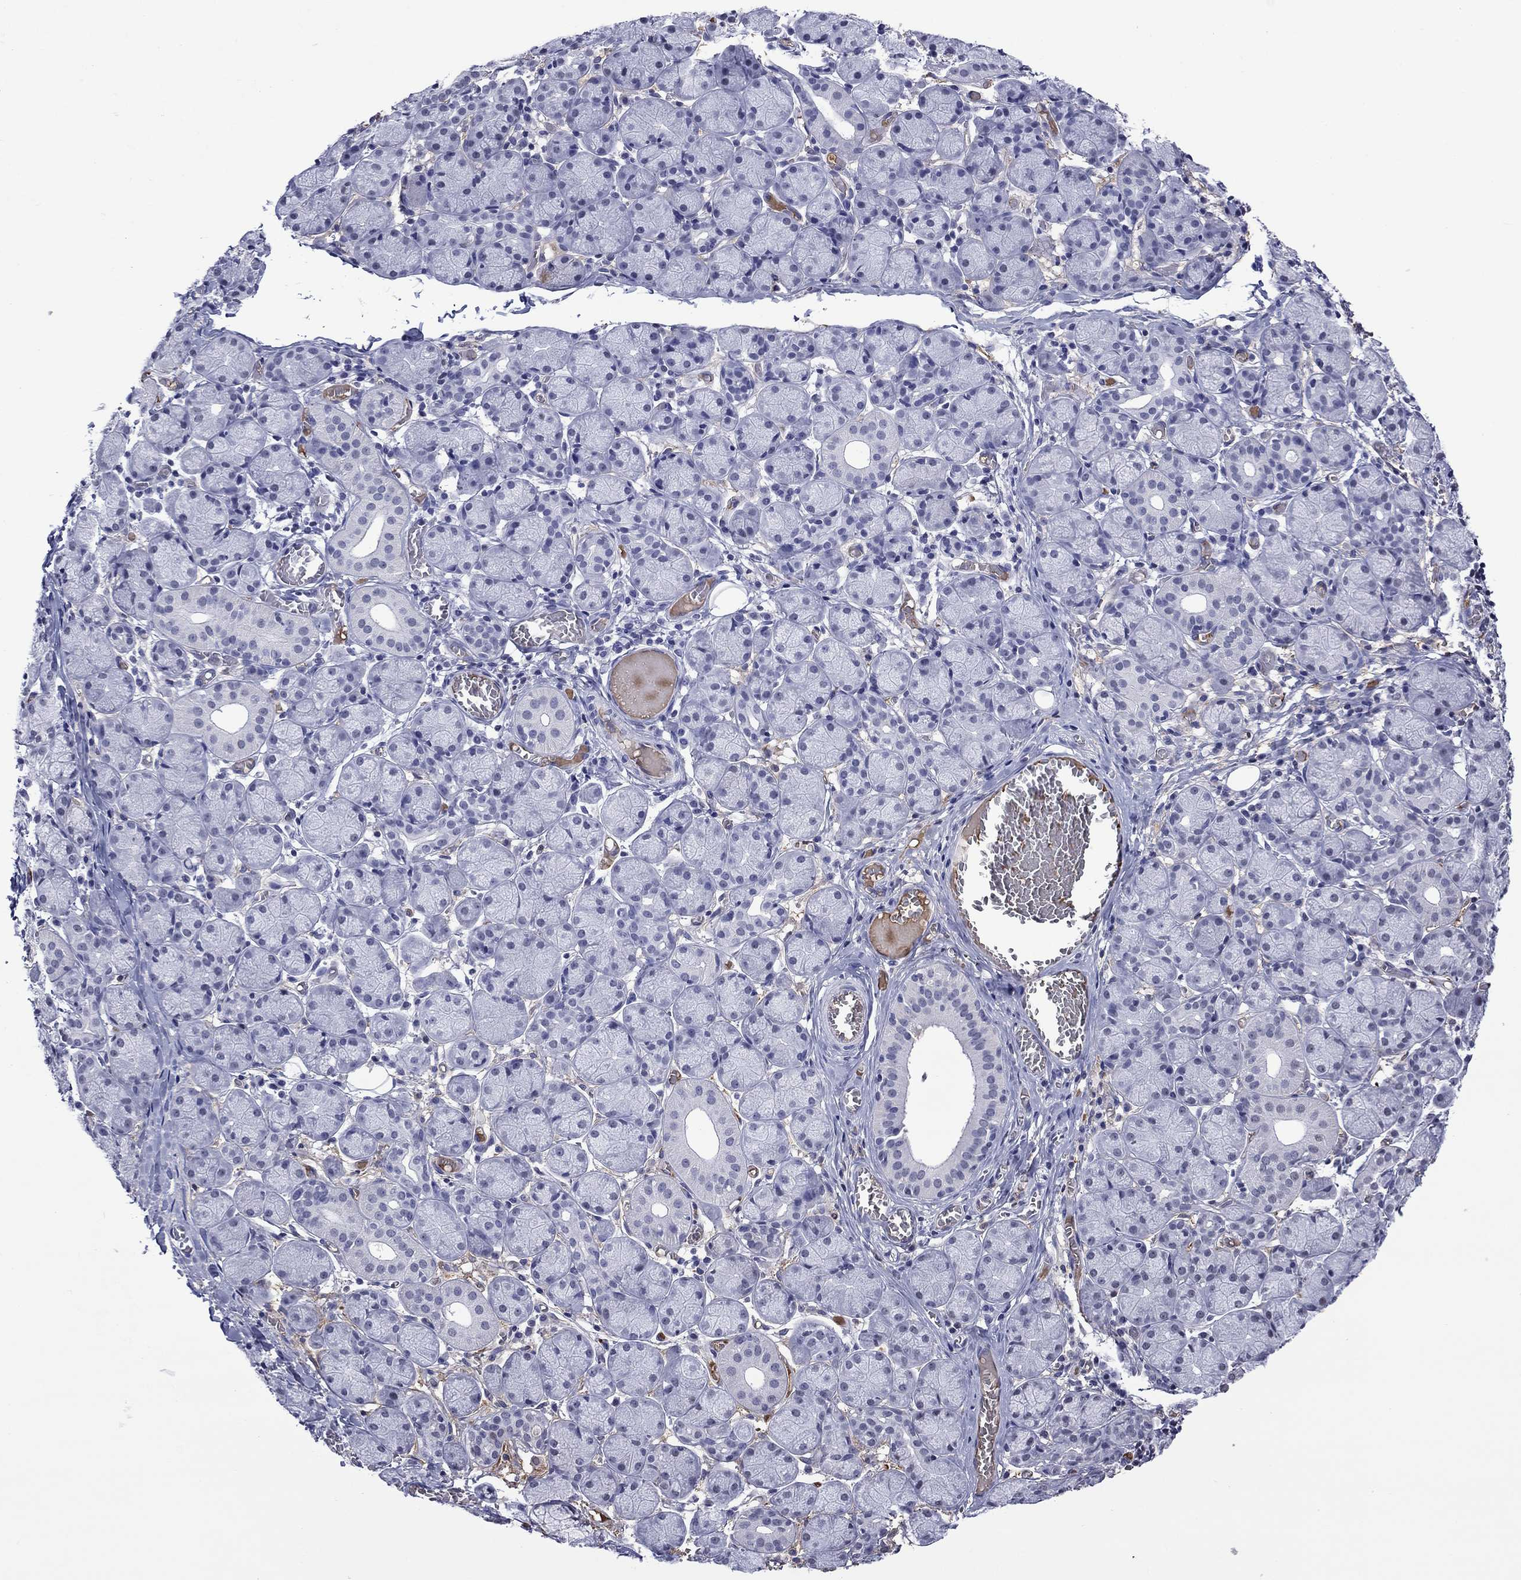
{"staining": {"intensity": "negative", "quantity": "none", "location": "none"}, "tissue": "salivary gland", "cell_type": "Glandular cells", "image_type": "normal", "snomed": [{"axis": "morphology", "description": "Normal tissue, NOS"}, {"axis": "topography", "description": "Salivary gland"}, {"axis": "topography", "description": "Peripheral nerve tissue"}], "caption": "This is an immunohistochemistry (IHC) photomicrograph of benign salivary gland. There is no staining in glandular cells.", "gene": "APOA2", "patient": {"sex": "female", "age": 24}}